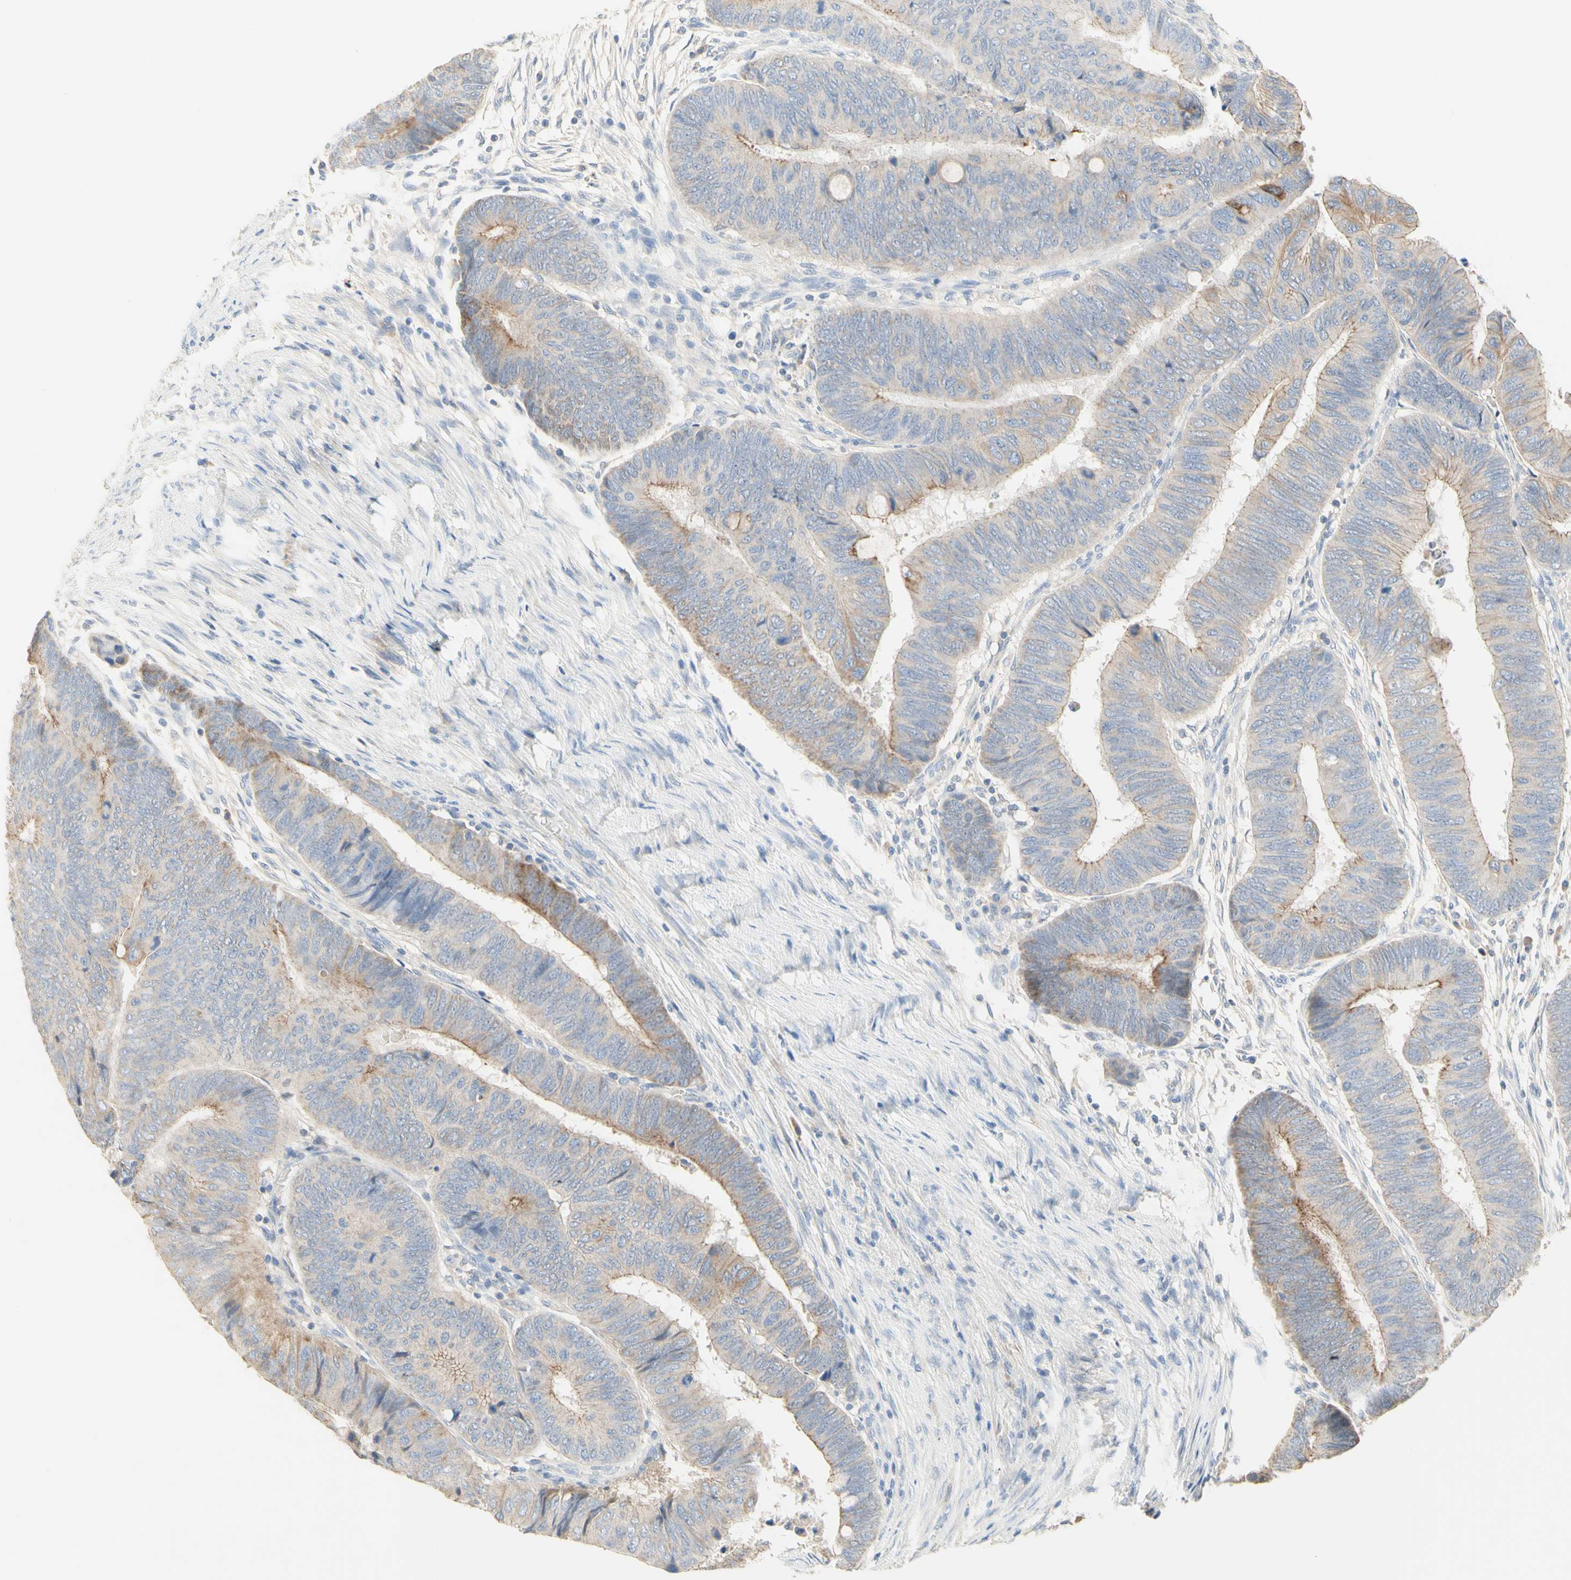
{"staining": {"intensity": "moderate", "quantity": "25%-75%", "location": "cytoplasmic/membranous"}, "tissue": "colorectal cancer", "cell_type": "Tumor cells", "image_type": "cancer", "snomed": [{"axis": "morphology", "description": "Normal tissue, NOS"}, {"axis": "morphology", "description": "Adenocarcinoma, NOS"}, {"axis": "topography", "description": "Rectum"}, {"axis": "topography", "description": "Peripheral nerve tissue"}], "caption": "Brown immunohistochemical staining in human colorectal cancer shows moderate cytoplasmic/membranous staining in about 25%-75% of tumor cells.", "gene": "NECTIN4", "patient": {"sex": "male", "age": 92}}